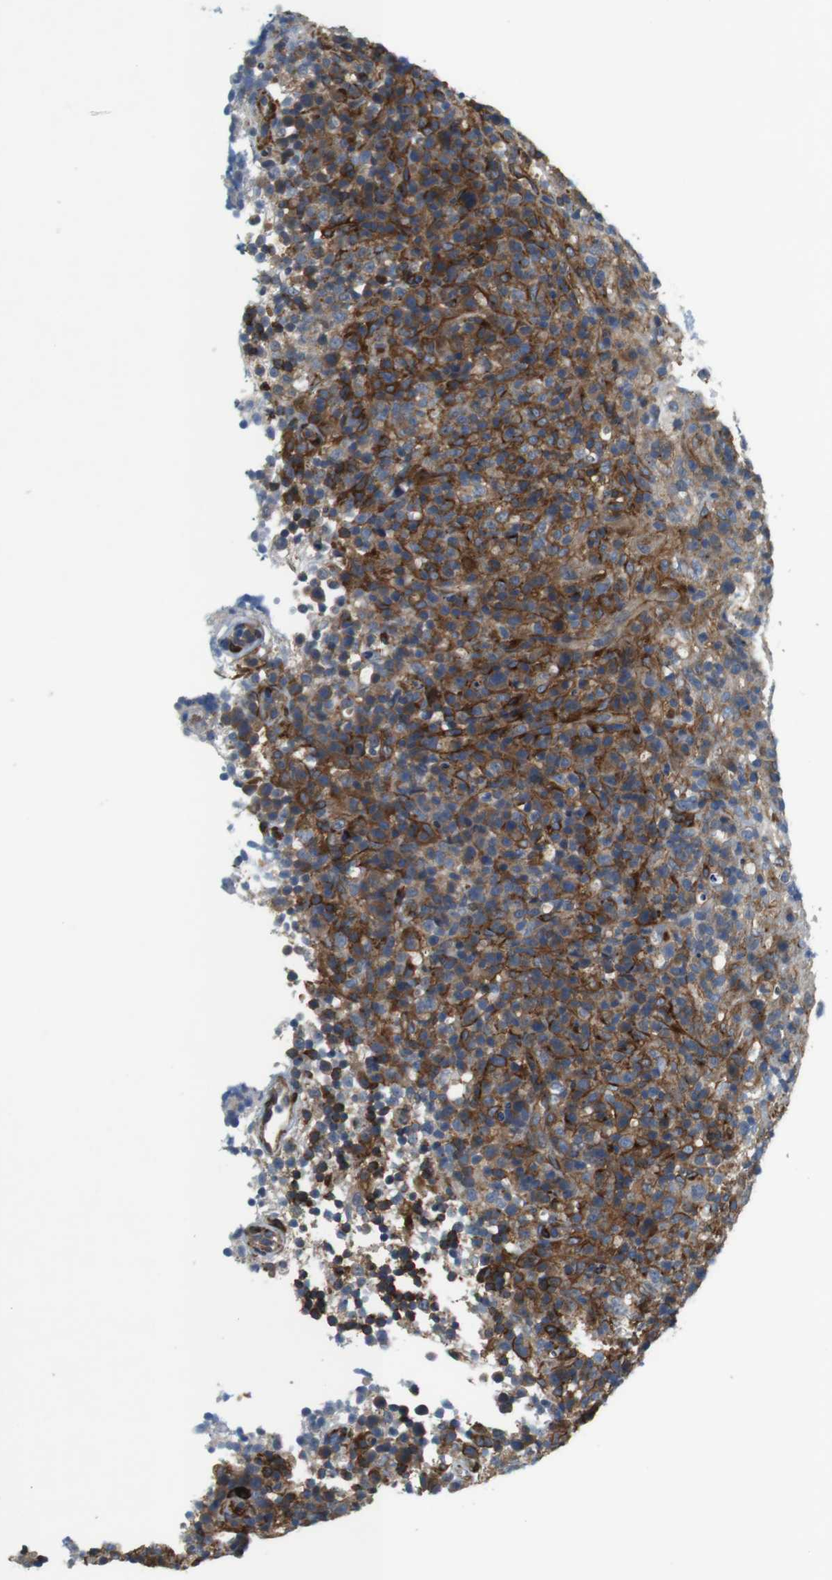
{"staining": {"intensity": "strong", "quantity": ">75%", "location": "cytoplasmic/membranous"}, "tissue": "lymphoma", "cell_type": "Tumor cells", "image_type": "cancer", "snomed": [{"axis": "morphology", "description": "Malignant lymphoma, non-Hodgkin's type, High grade"}, {"axis": "topography", "description": "Lymph node"}], "caption": "High-magnification brightfield microscopy of malignant lymphoma, non-Hodgkin's type (high-grade) stained with DAB (brown) and counterstained with hematoxylin (blue). tumor cells exhibit strong cytoplasmic/membranous positivity is appreciated in about>75% of cells. (IHC, brightfield microscopy, high magnification).", "gene": "DCLK1", "patient": {"sex": "female", "age": 76}}